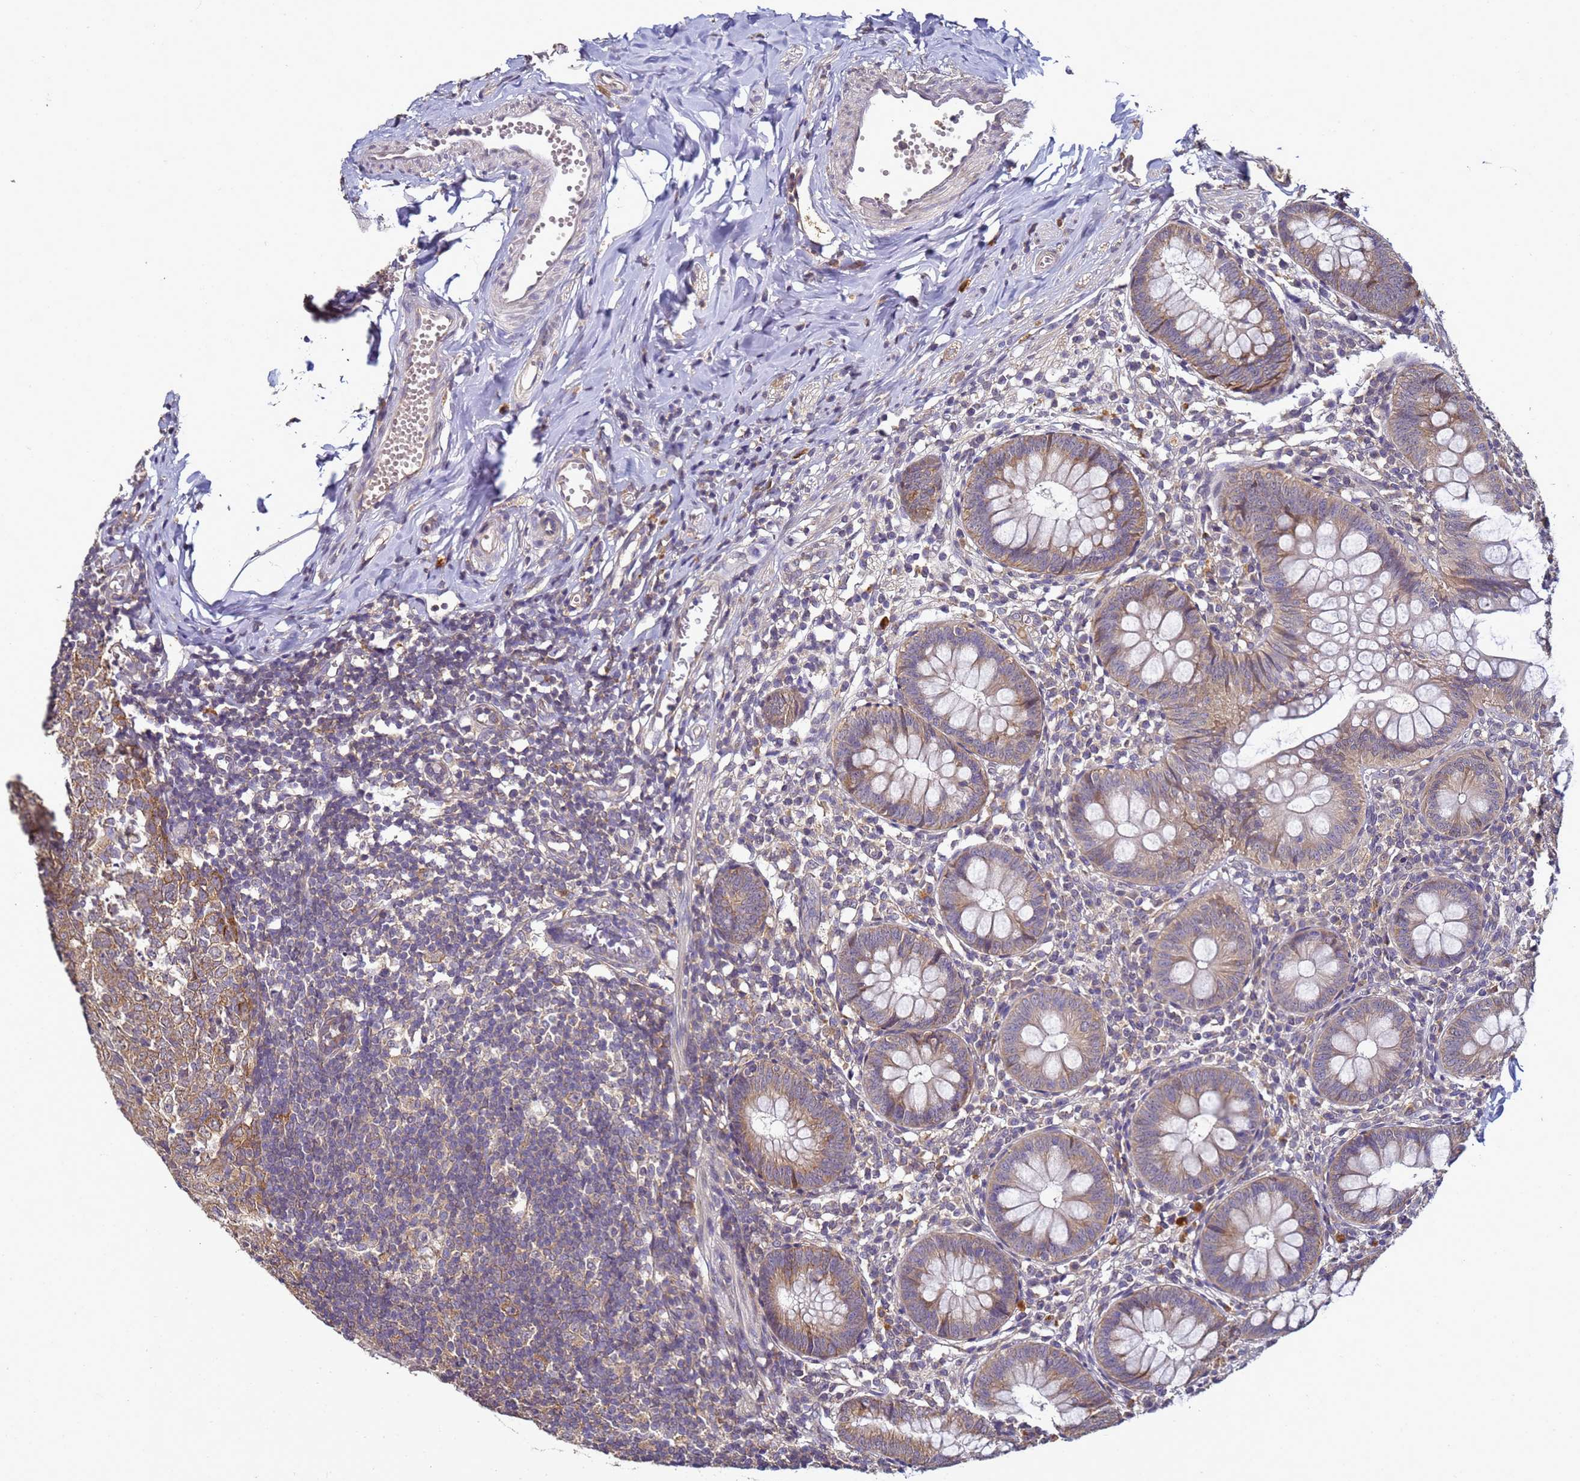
{"staining": {"intensity": "moderate", "quantity": ">75%", "location": "cytoplasmic/membranous"}, "tissue": "appendix", "cell_type": "Glandular cells", "image_type": "normal", "snomed": [{"axis": "morphology", "description": "Normal tissue, NOS"}, {"axis": "topography", "description": "Appendix"}], "caption": "Immunohistochemistry (IHC) image of benign appendix: appendix stained using immunohistochemistry demonstrates medium levels of moderate protein expression localized specifically in the cytoplasmic/membranous of glandular cells, appearing as a cytoplasmic/membranous brown color.", "gene": "ANKRD17", "patient": {"sex": "male", "age": 14}}